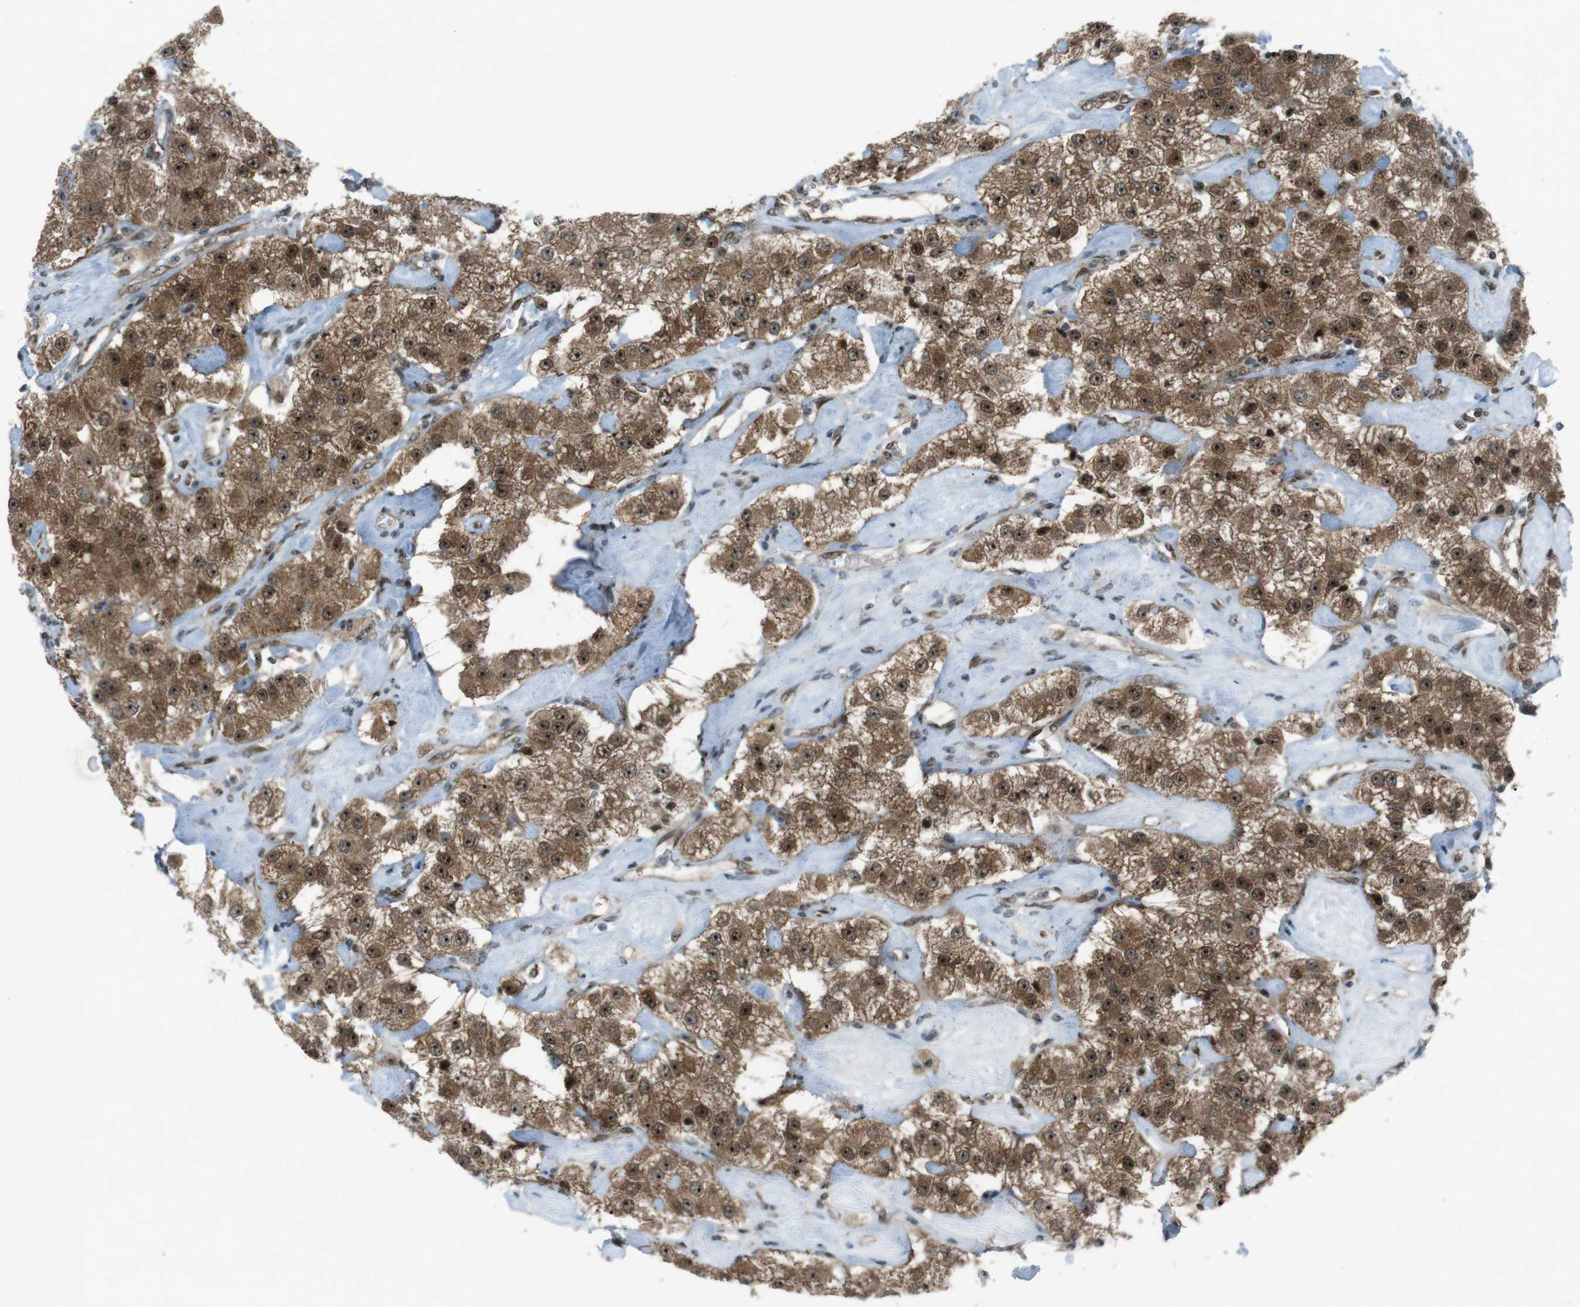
{"staining": {"intensity": "moderate", "quantity": ">75%", "location": "cytoplasmic/membranous,nuclear"}, "tissue": "carcinoid", "cell_type": "Tumor cells", "image_type": "cancer", "snomed": [{"axis": "morphology", "description": "Carcinoid, malignant, NOS"}, {"axis": "topography", "description": "Pancreas"}], "caption": "Immunohistochemistry (IHC) of human carcinoid (malignant) reveals medium levels of moderate cytoplasmic/membranous and nuclear expression in about >75% of tumor cells.", "gene": "CSNK1D", "patient": {"sex": "male", "age": 41}}